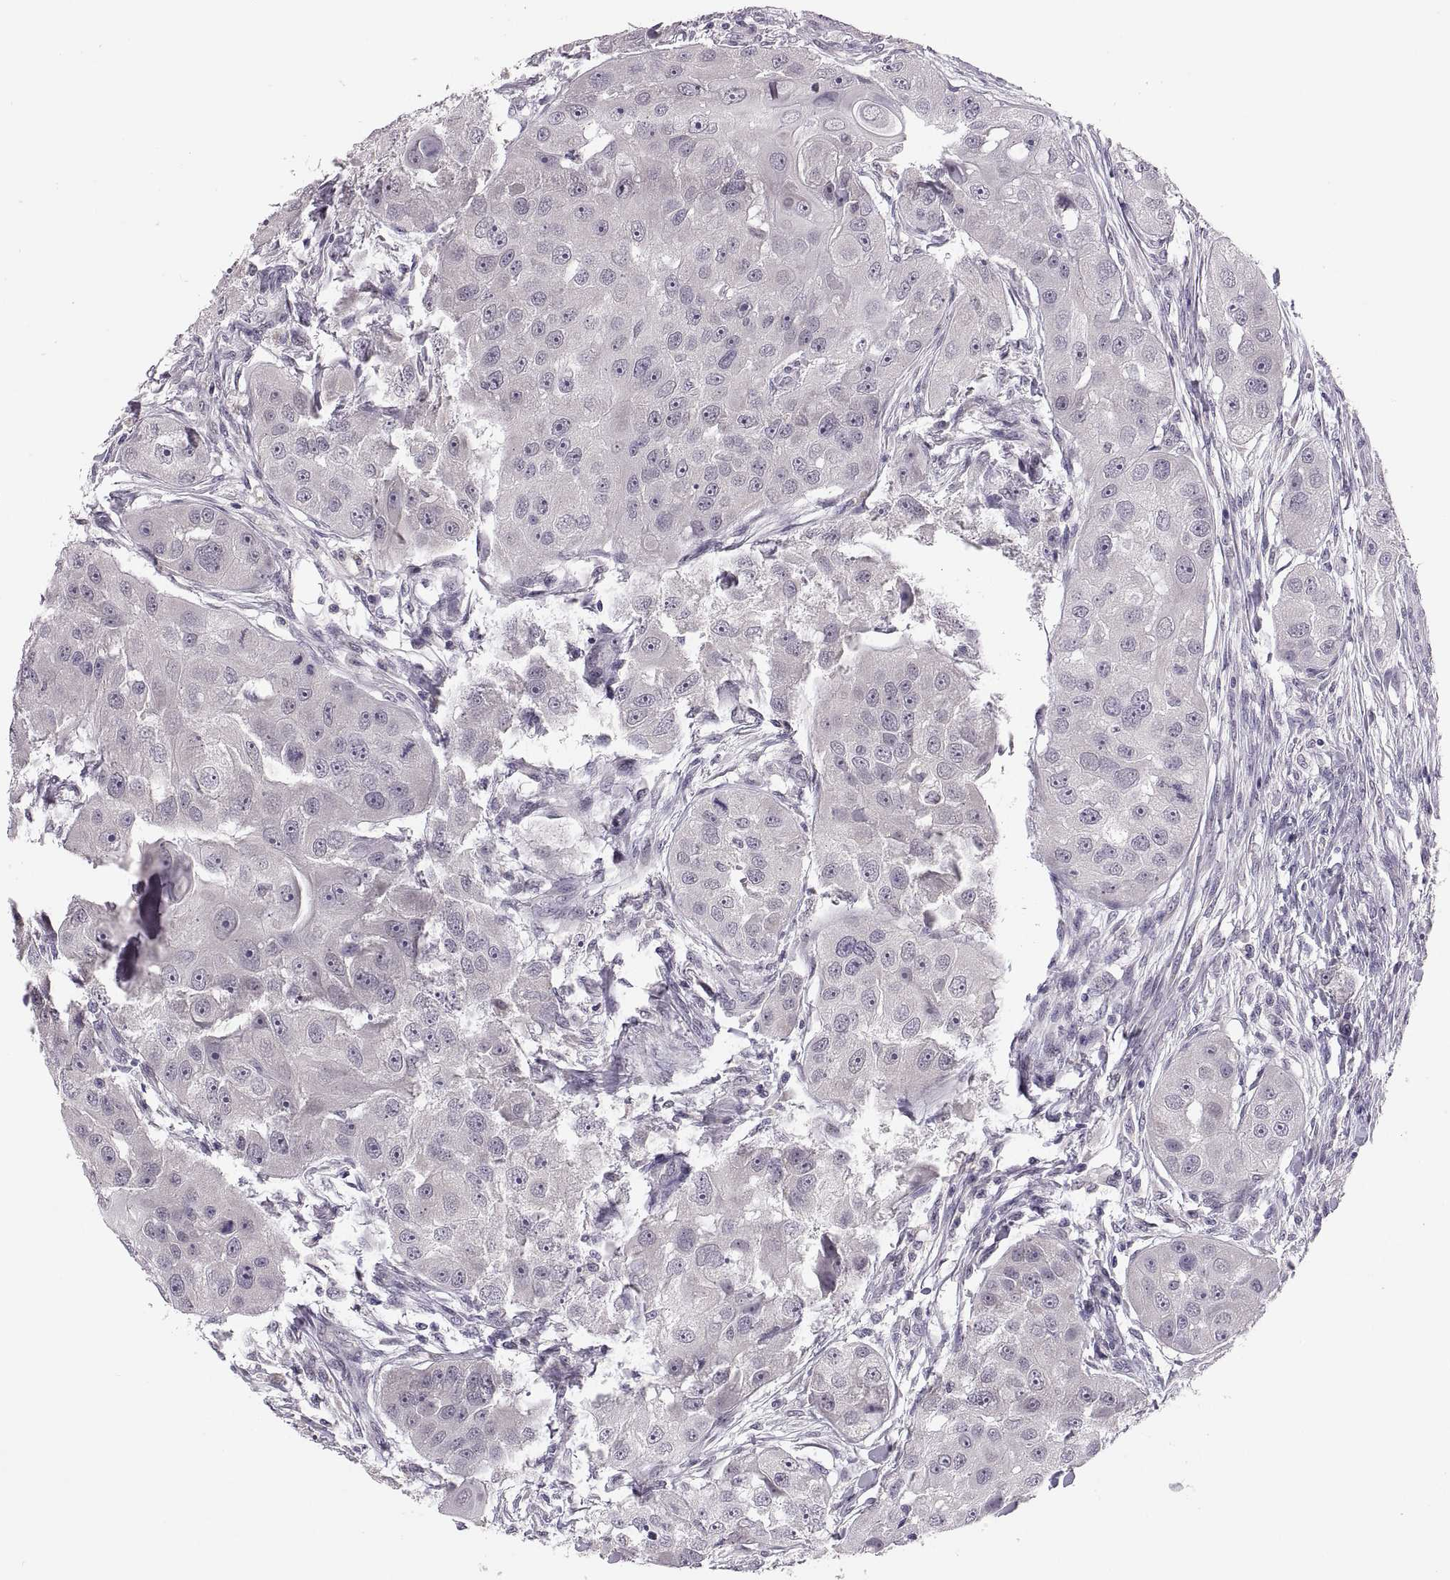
{"staining": {"intensity": "negative", "quantity": "none", "location": "none"}, "tissue": "head and neck cancer", "cell_type": "Tumor cells", "image_type": "cancer", "snomed": [{"axis": "morphology", "description": "Squamous cell carcinoma, NOS"}, {"axis": "topography", "description": "Head-Neck"}], "caption": "The image demonstrates no staining of tumor cells in head and neck squamous cell carcinoma.", "gene": "ADH6", "patient": {"sex": "male", "age": 51}}